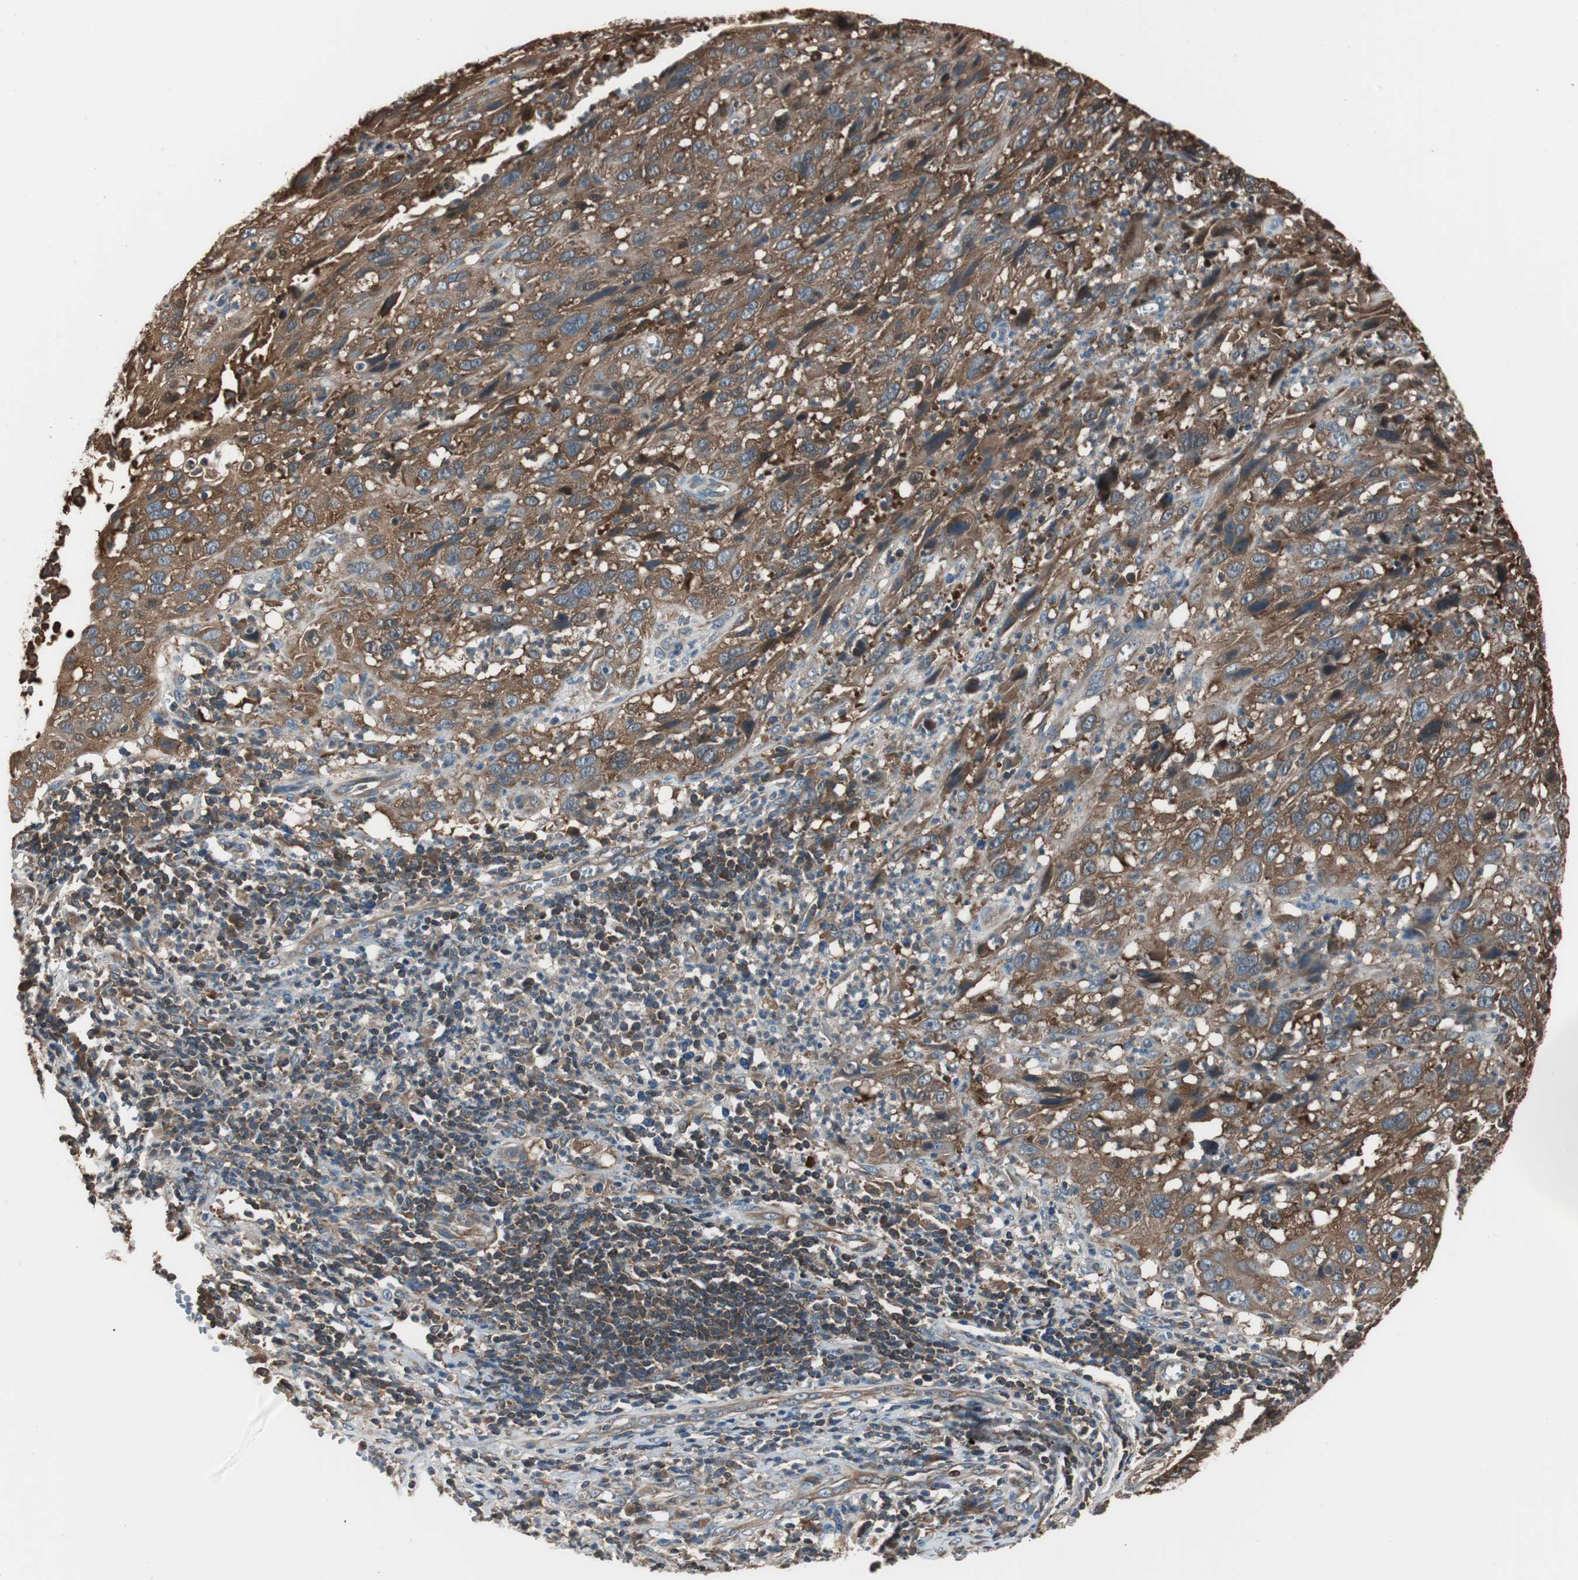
{"staining": {"intensity": "strong", "quantity": ">75%", "location": "cytoplasmic/membranous"}, "tissue": "cervical cancer", "cell_type": "Tumor cells", "image_type": "cancer", "snomed": [{"axis": "morphology", "description": "Squamous cell carcinoma, NOS"}, {"axis": "topography", "description": "Cervix"}], "caption": "Cervical squamous cell carcinoma stained for a protein displays strong cytoplasmic/membranous positivity in tumor cells. Nuclei are stained in blue.", "gene": "CAPNS1", "patient": {"sex": "female", "age": 32}}